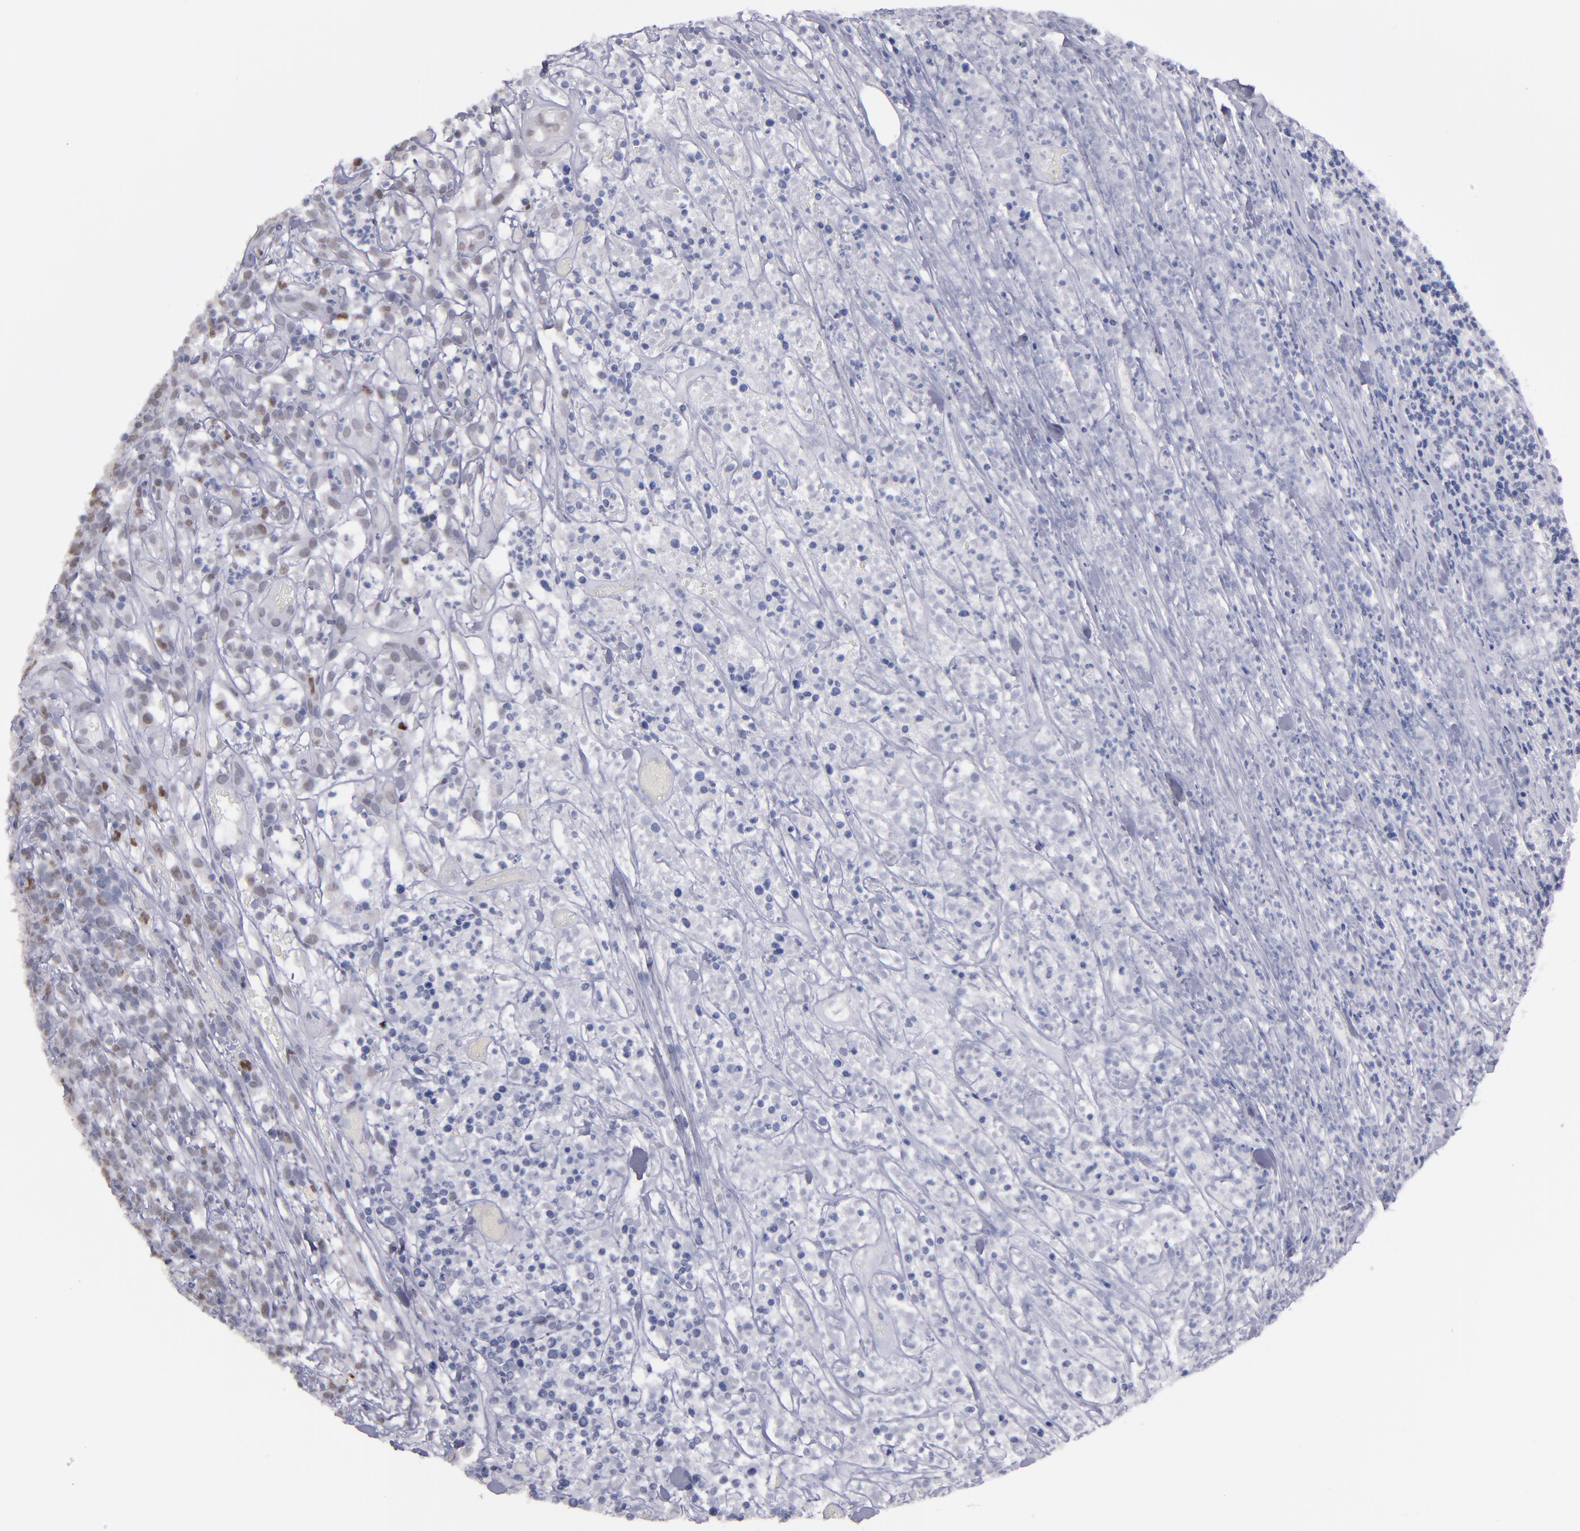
{"staining": {"intensity": "negative", "quantity": "none", "location": "none"}, "tissue": "lymphoma", "cell_type": "Tumor cells", "image_type": "cancer", "snomed": [{"axis": "morphology", "description": "Malignant lymphoma, non-Hodgkin's type, High grade"}, {"axis": "topography", "description": "Lymph node"}], "caption": "This is a micrograph of immunohistochemistry staining of lymphoma, which shows no staining in tumor cells.", "gene": "IRF4", "patient": {"sex": "female", "age": 73}}